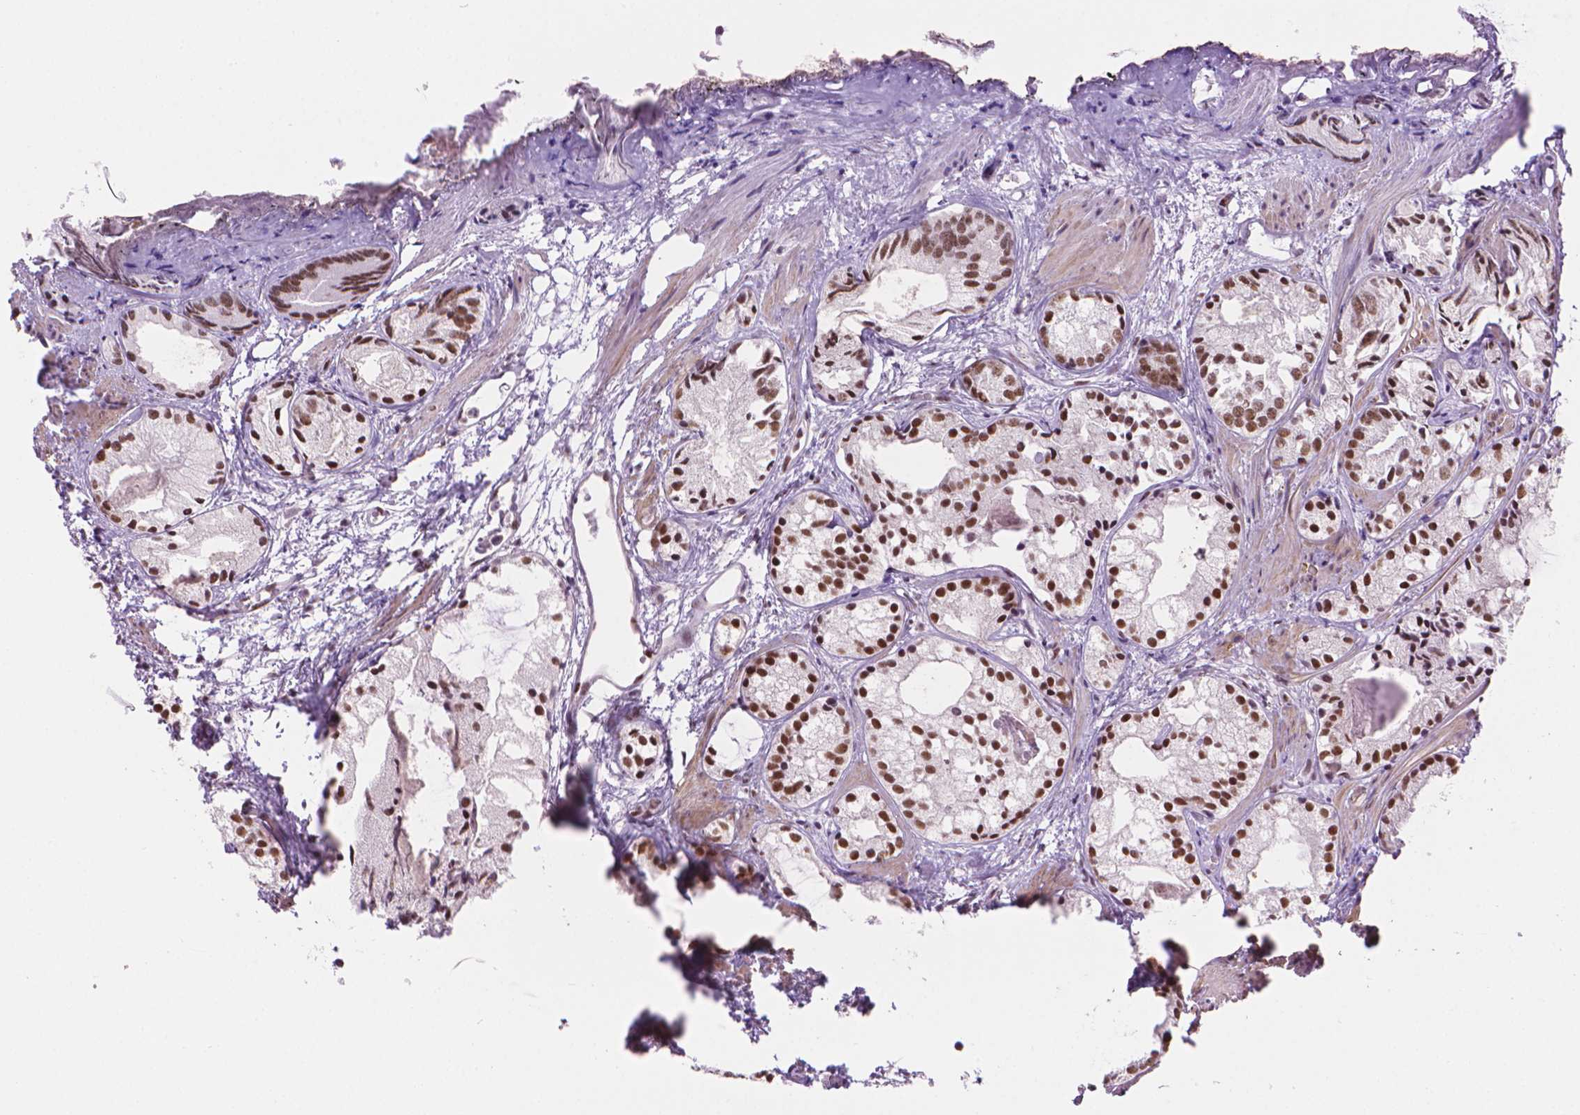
{"staining": {"intensity": "moderate", "quantity": ">75%", "location": "nuclear"}, "tissue": "prostate cancer", "cell_type": "Tumor cells", "image_type": "cancer", "snomed": [{"axis": "morphology", "description": "Adenocarcinoma, High grade"}, {"axis": "topography", "description": "Prostate"}], "caption": "The immunohistochemical stain labels moderate nuclear staining in tumor cells of prostate cancer (adenocarcinoma (high-grade)) tissue.", "gene": "UBN1", "patient": {"sex": "male", "age": 85}}